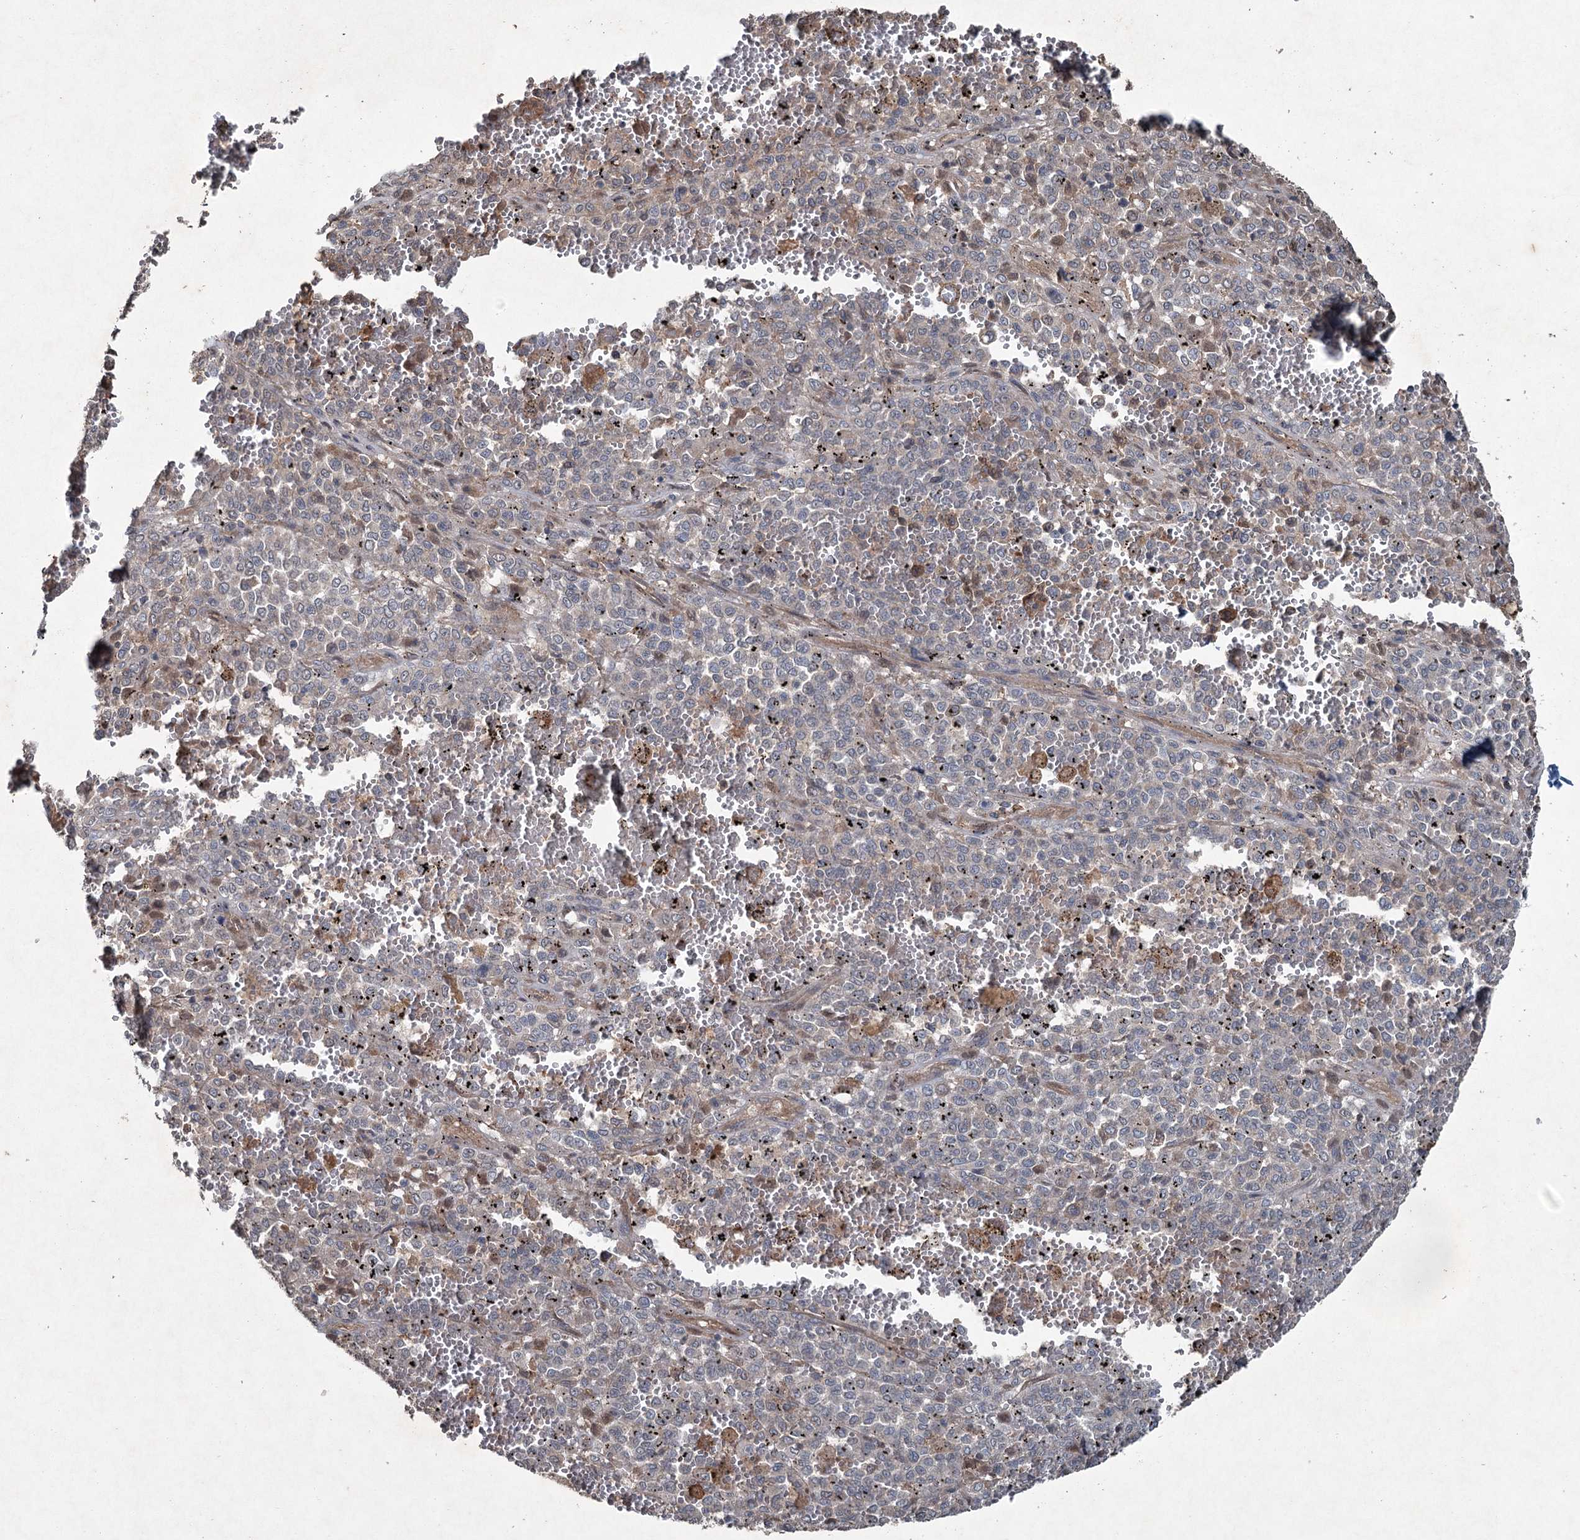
{"staining": {"intensity": "negative", "quantity": "none", "location": "none"}, "tissue": "melanoma", "cell_type": "Tumor cells", "image_type": "cancer", "snomed": [{"axis": "morphology", "description": "Malignant melanoma, Metastatic site"}, {"axis": "topography", "description": "Pancreas"}], "caption": "Tumor cells are negative for protein expression in human melanoma.", "gene": "PGLYRP2", "patient": {"sex": "female", "age": 30}}